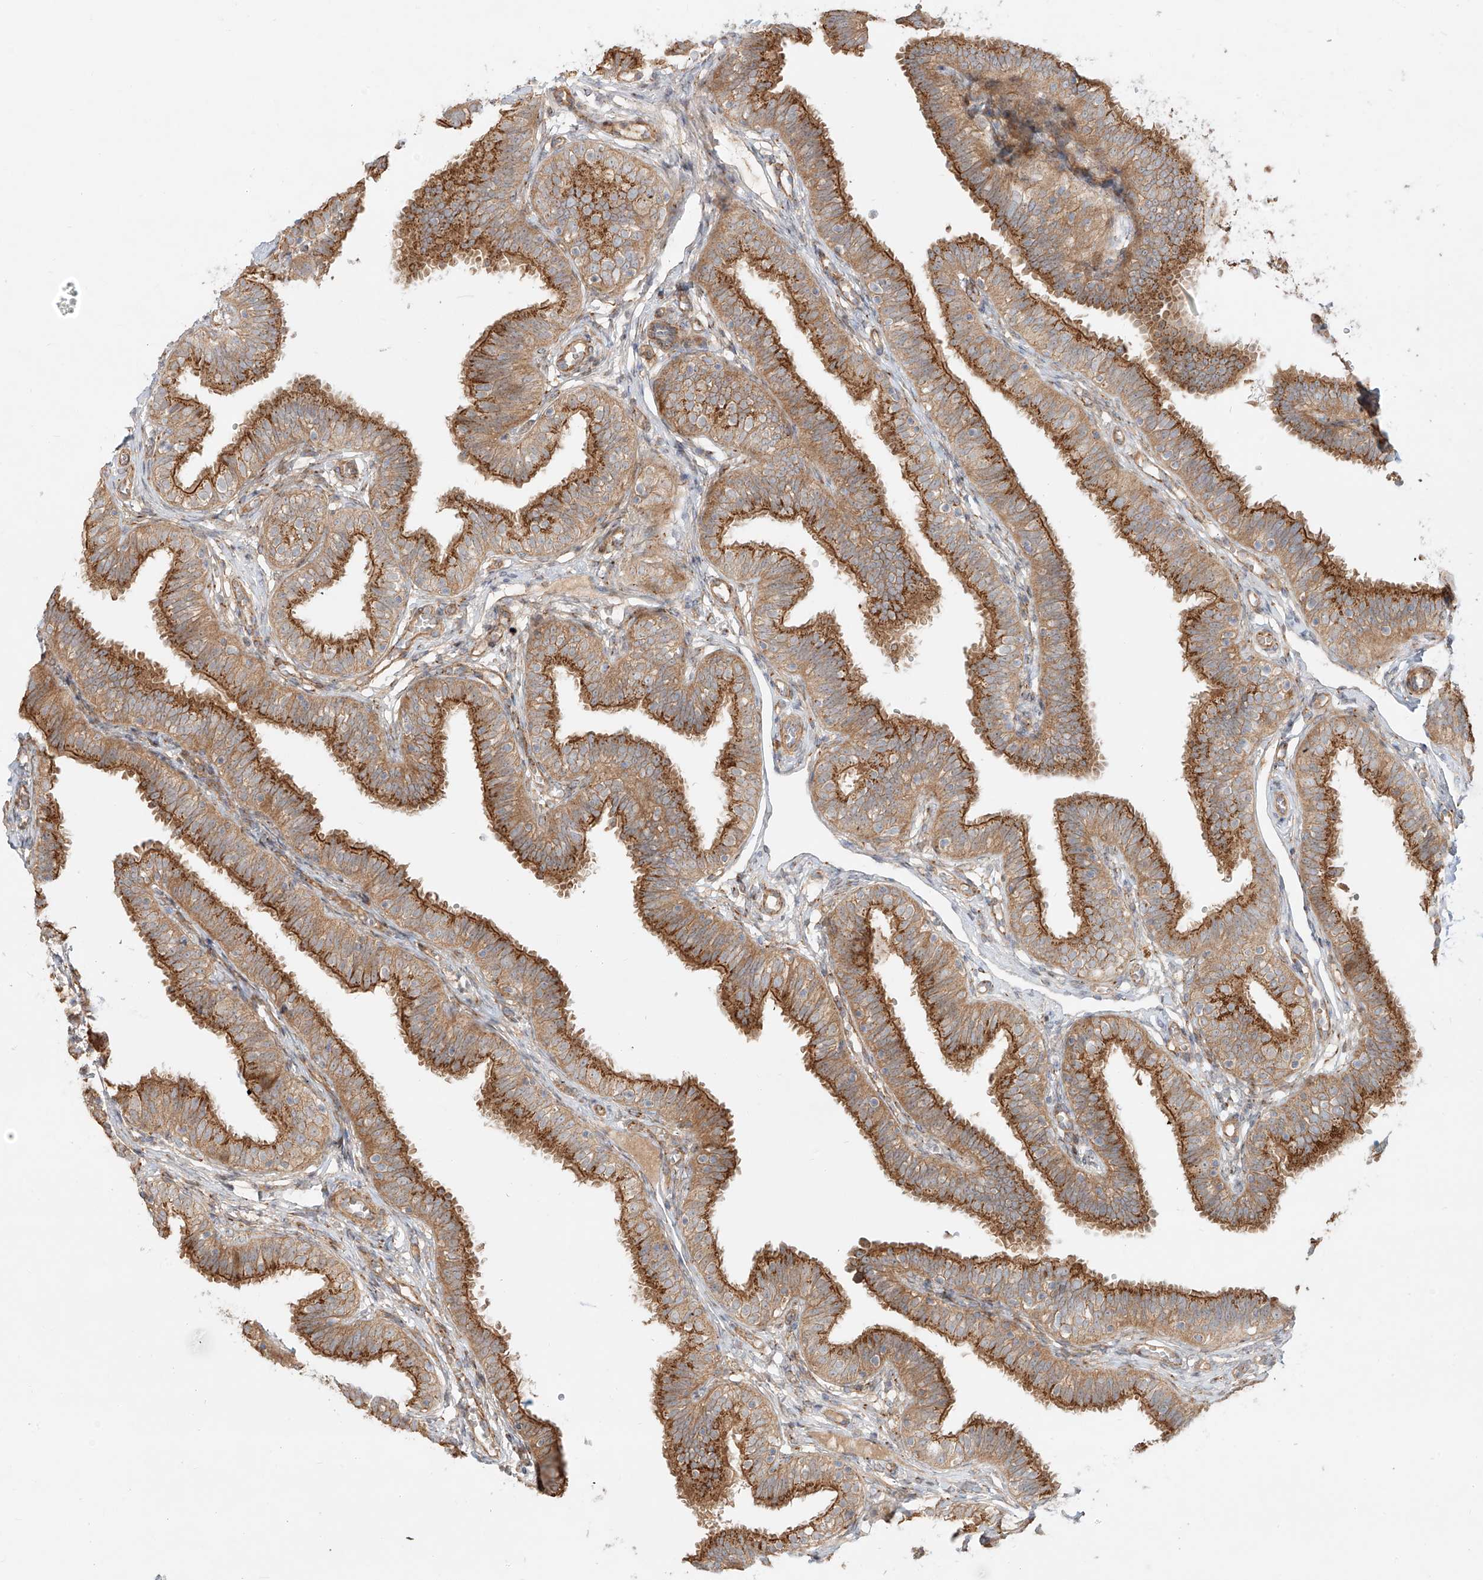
{"staining": {"intensity": "strong", "quantity": ">75%", "location": "cytoplasmic/membranous"}, "tissue": "fallopian tube", "cell_type": "Glandular cells", "image_type": "normal", "snomed": [{"axis": "morphology", "description": "Normal tissue, NOS"}, {"axis": "topography", "description": "Fallopian tube"}], "caption": "Fallopian tube stained for a protein (brown) reveals strong cytoplasmic/membranous positive staining in approximately >75% of glandular cells.", "gene": "ZNF287", "patient": {"sex": "female", "age": 35}}